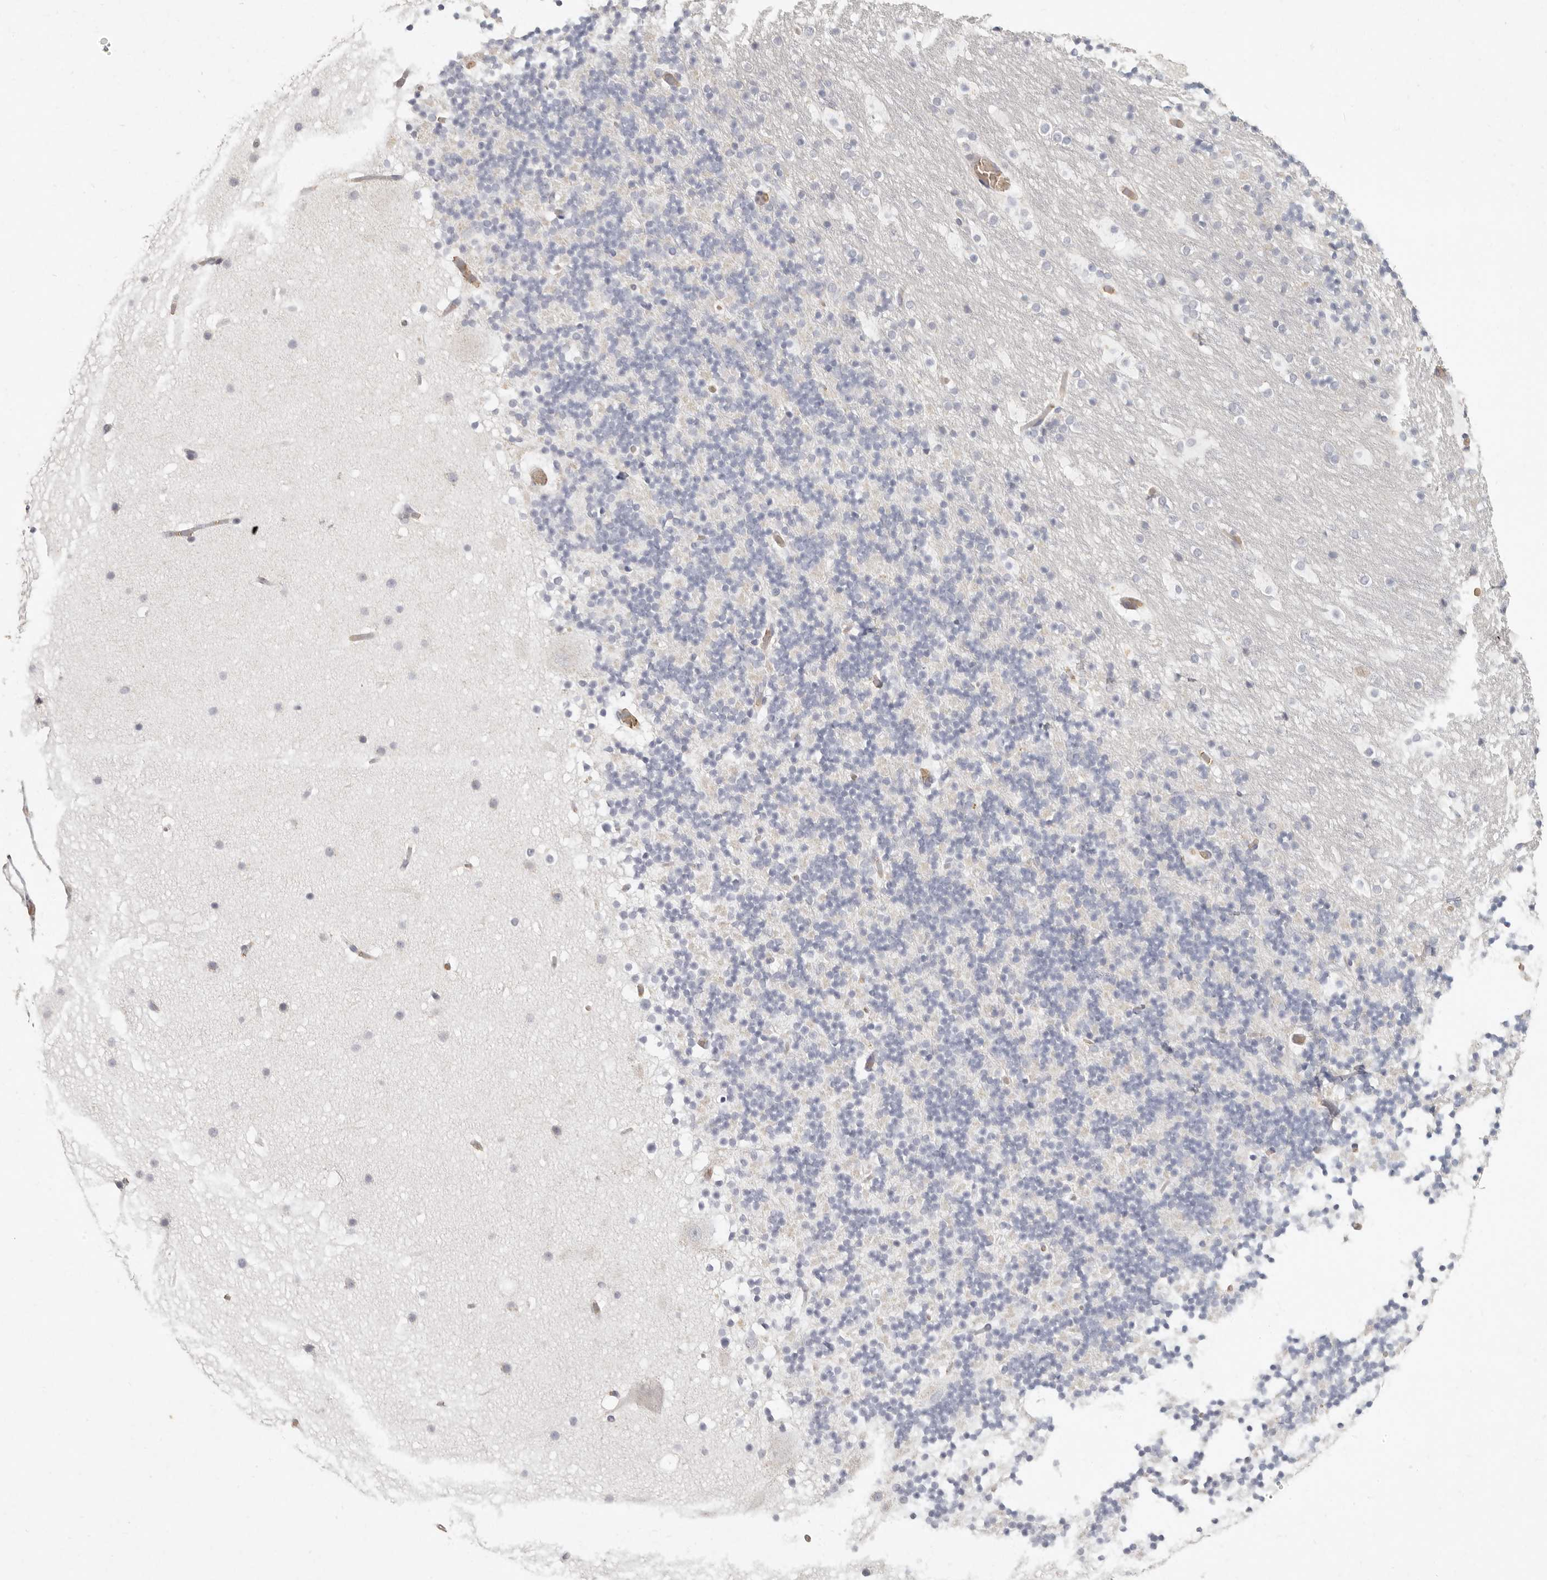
{"staining": {"intensity": "negative", "quantity": "none", "location": "none"}, "tissue": "cerebellum", "cell_type": "Cells in granular layer", "image_type": "normal", "snomed": [{"axis": "morphology", "description": "Normal tissue, NOS"}, {"axis": "topography", "description": "Cerebellum"}], "caption": "Immunohistochemical staining of normal cerebellum reveals no significant positivity in cells in granular layer.", "gene": "NIBAN1", "patient": {"sex": "male", "age": 57}}